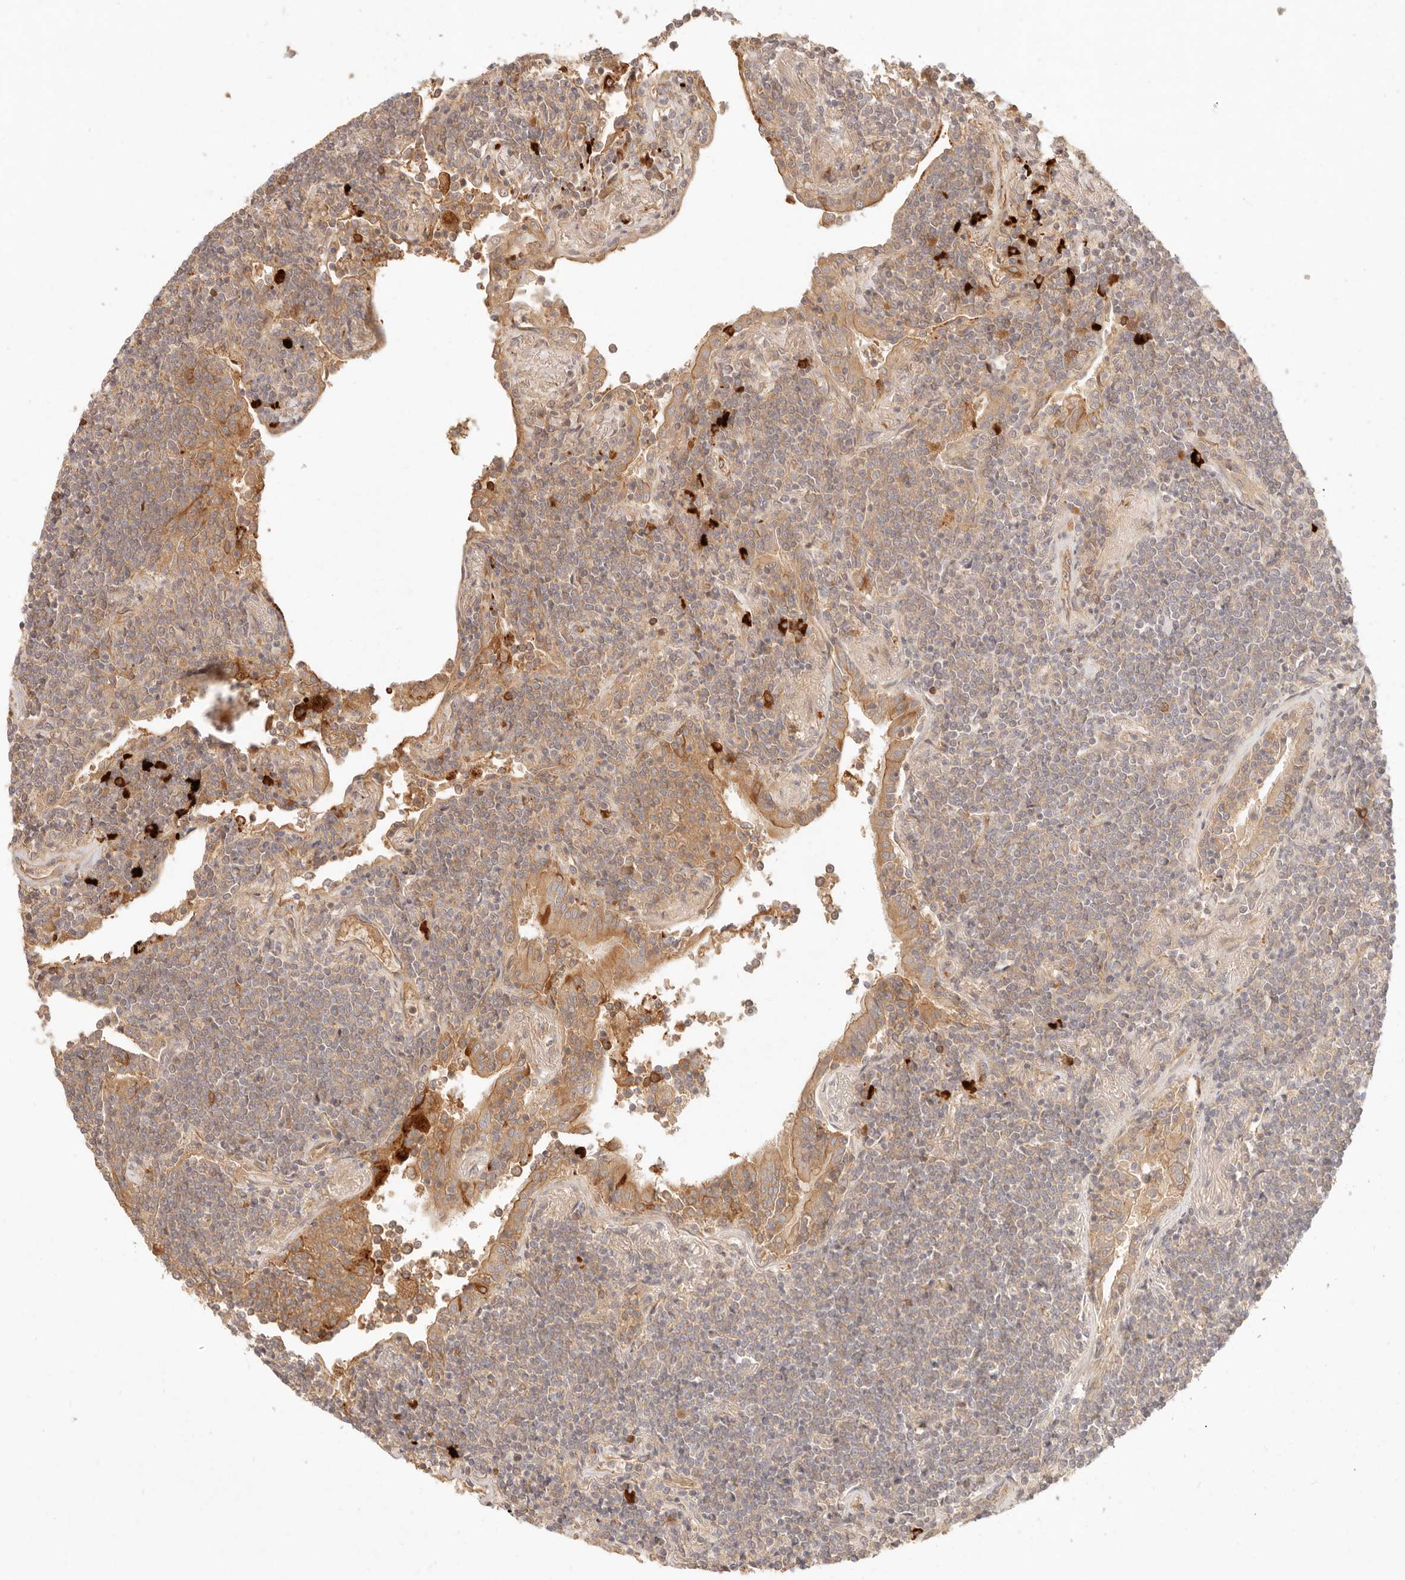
{"staining": {"intensity": "weak", "quantity": "25%-75%", "location": "cytoplasmic/membranous"}, "tissue": "lymphoma", "cell_type": "Tumor cells", "image_type": "cancer", "snomed": [{"axis": "morphology", "description": "Malignant lymphoma, non-Hodgkin's type, Low grade"}, {"axis": "topography", "description": "Lung"}], "caption": "Brown immunohistochemical staining in low-grade malignant lymphoma, non-Hodgkin's type shows weak cytoplasmic/membranous staining in approximately 25%-75% of tumor cells.", "gene": "PPP1R3B", "patient": {"sex": "female", "age": 71}}